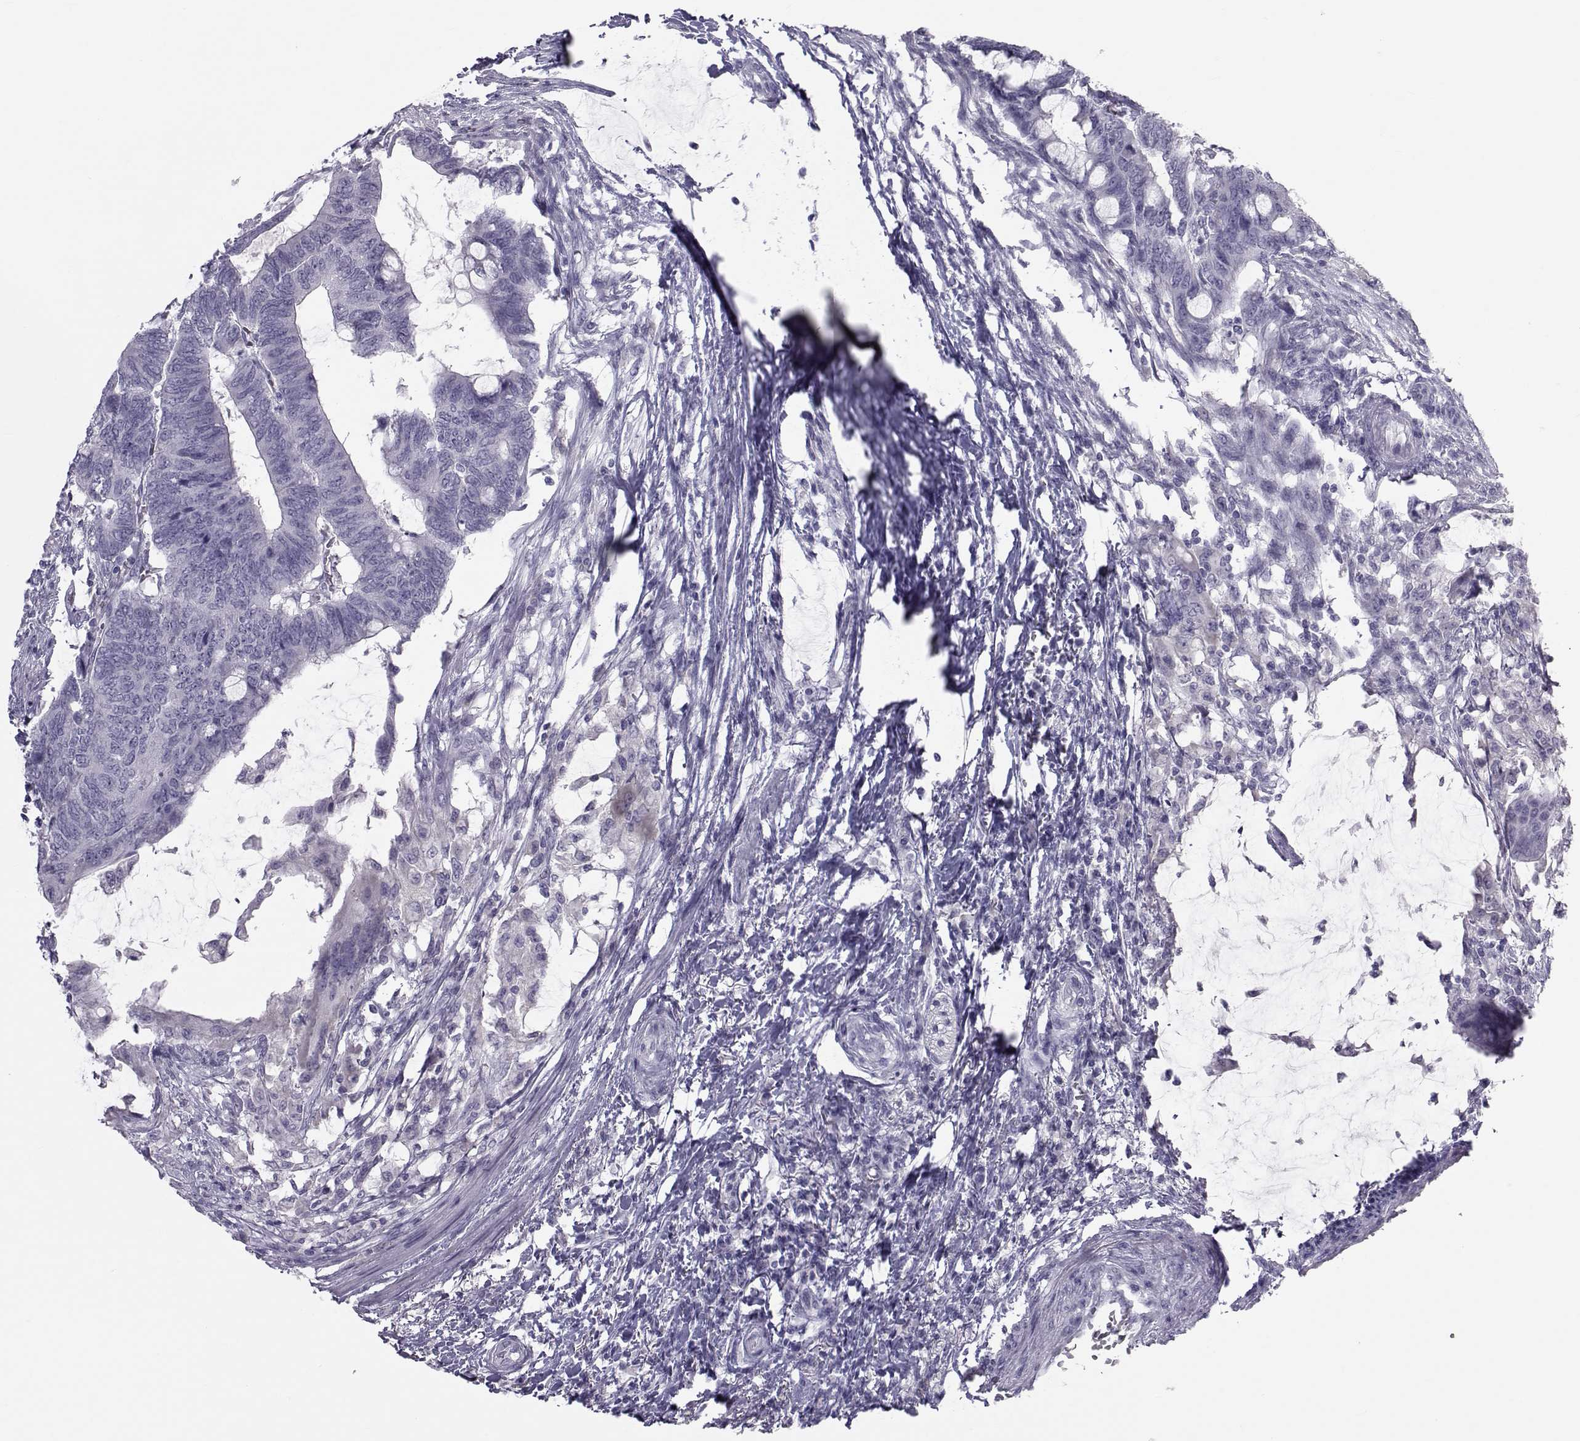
{"staining": {"intensity": "negative", "quantity": "none", "location": "none"}, "tissue": "colorectal cancer", "cell_type": "Tumor cells", "image_type": "cancer", "snomed": [{"axis": "morphology", "description": "Normal tissue, NOS"}, {"axis": "morphology", "description": "Adenocarcinoma, NOS"}, {"axis": "topography", "description": "Rectum"}, {"axis": "topography", "description": "Peripheral nerve tissue"}], "caption": "Tumor cells show no significant protein staining in adenocarcinoma (colorectal).", "gene": "GARIN3", "patient": {"sex": "male", "age": 92}}